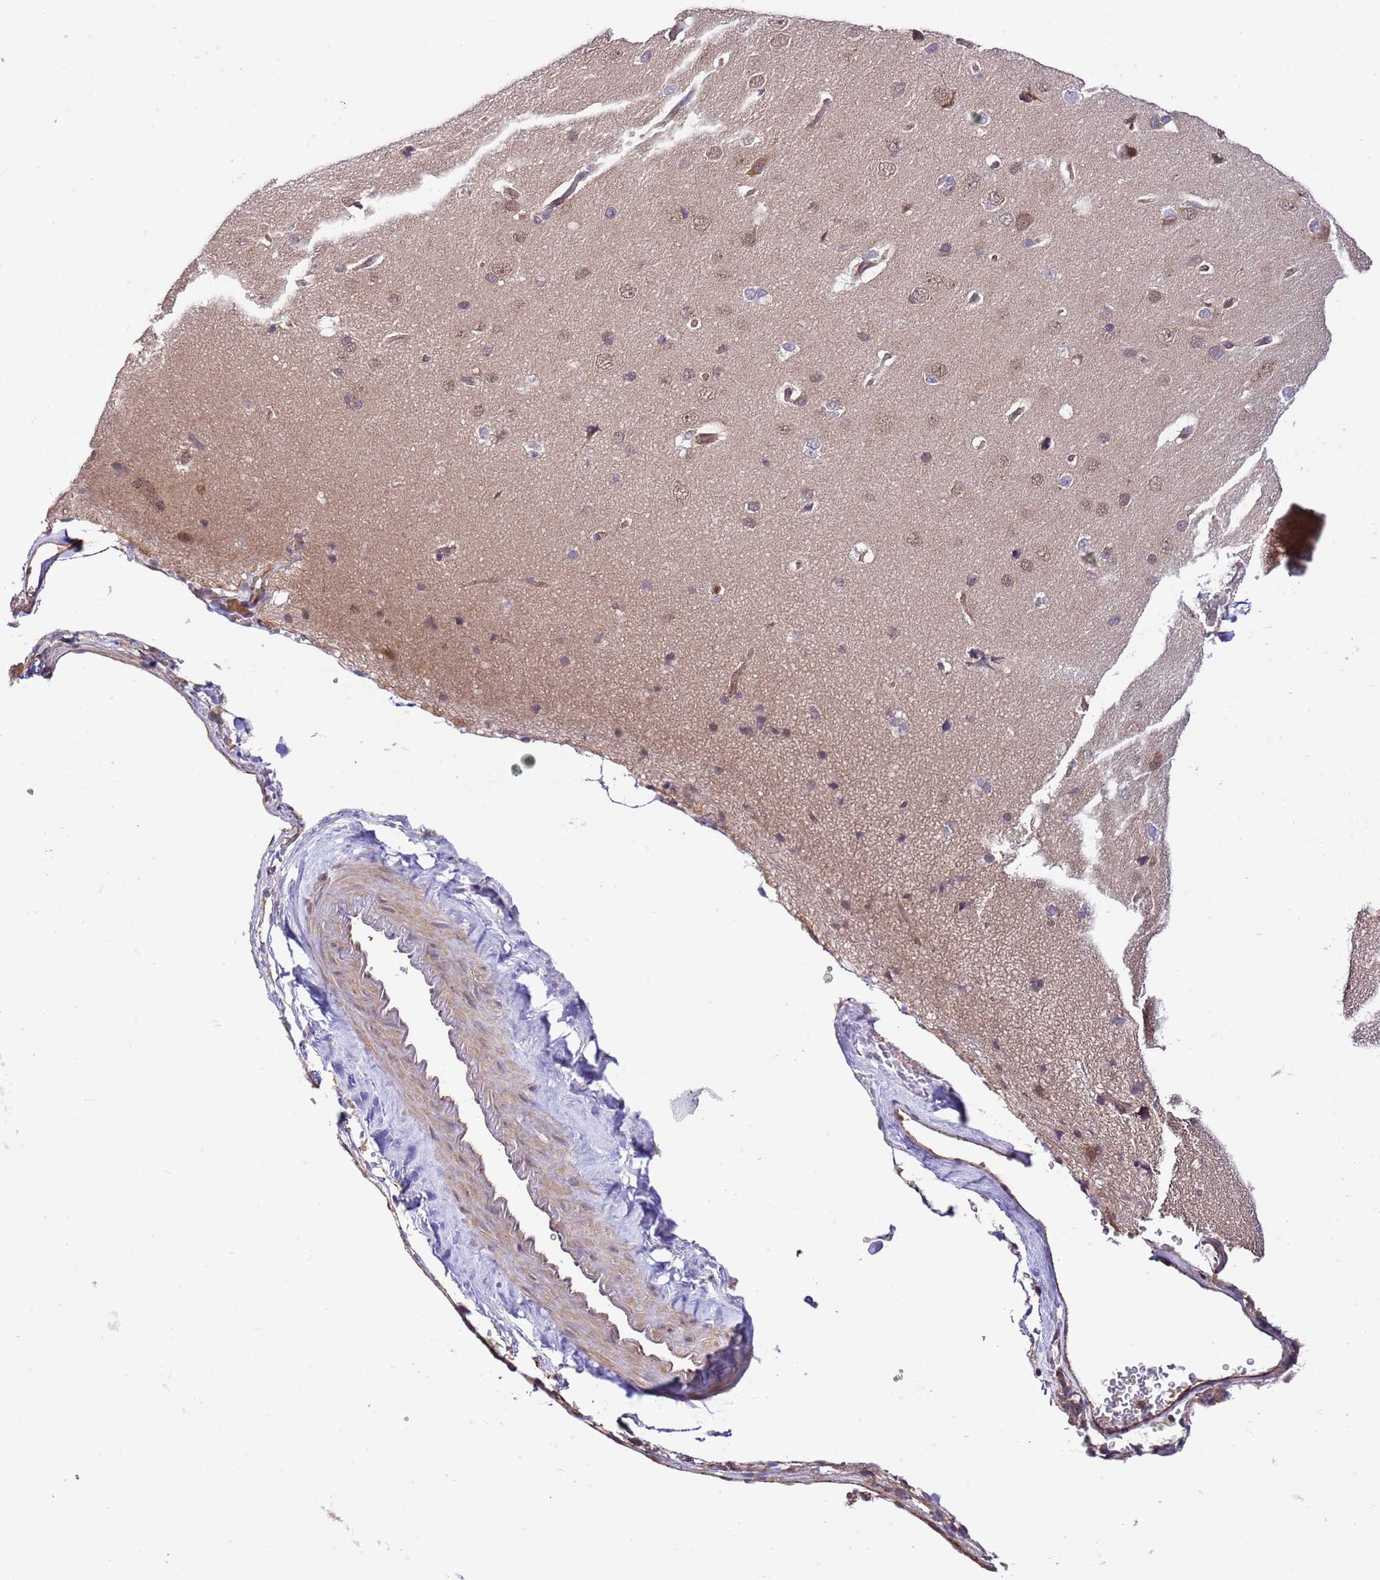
{"staining": {"intensity": "weak", "quantity": ">75%", "location": "cytoplasmic/membranous"}, "tissue": "cerebral cortex", "cell_type": "Endothelial cells", "image_type": "normal", "snomed": [{"axis": "morphology", "description": "Normal tissue, NOS"}, {"axis": "topography", "description": "Cerebral cortex"}], "caption": "A brown stain shows weak cytoplasmic/membranous expression of a protein in endothelial cells of unremarkable cerebral cortex. (DAB = brown stain, brightfield microscopy at high magnification).", "gene": "DONSON", "patient": {"sex": "male", "age": 62}}